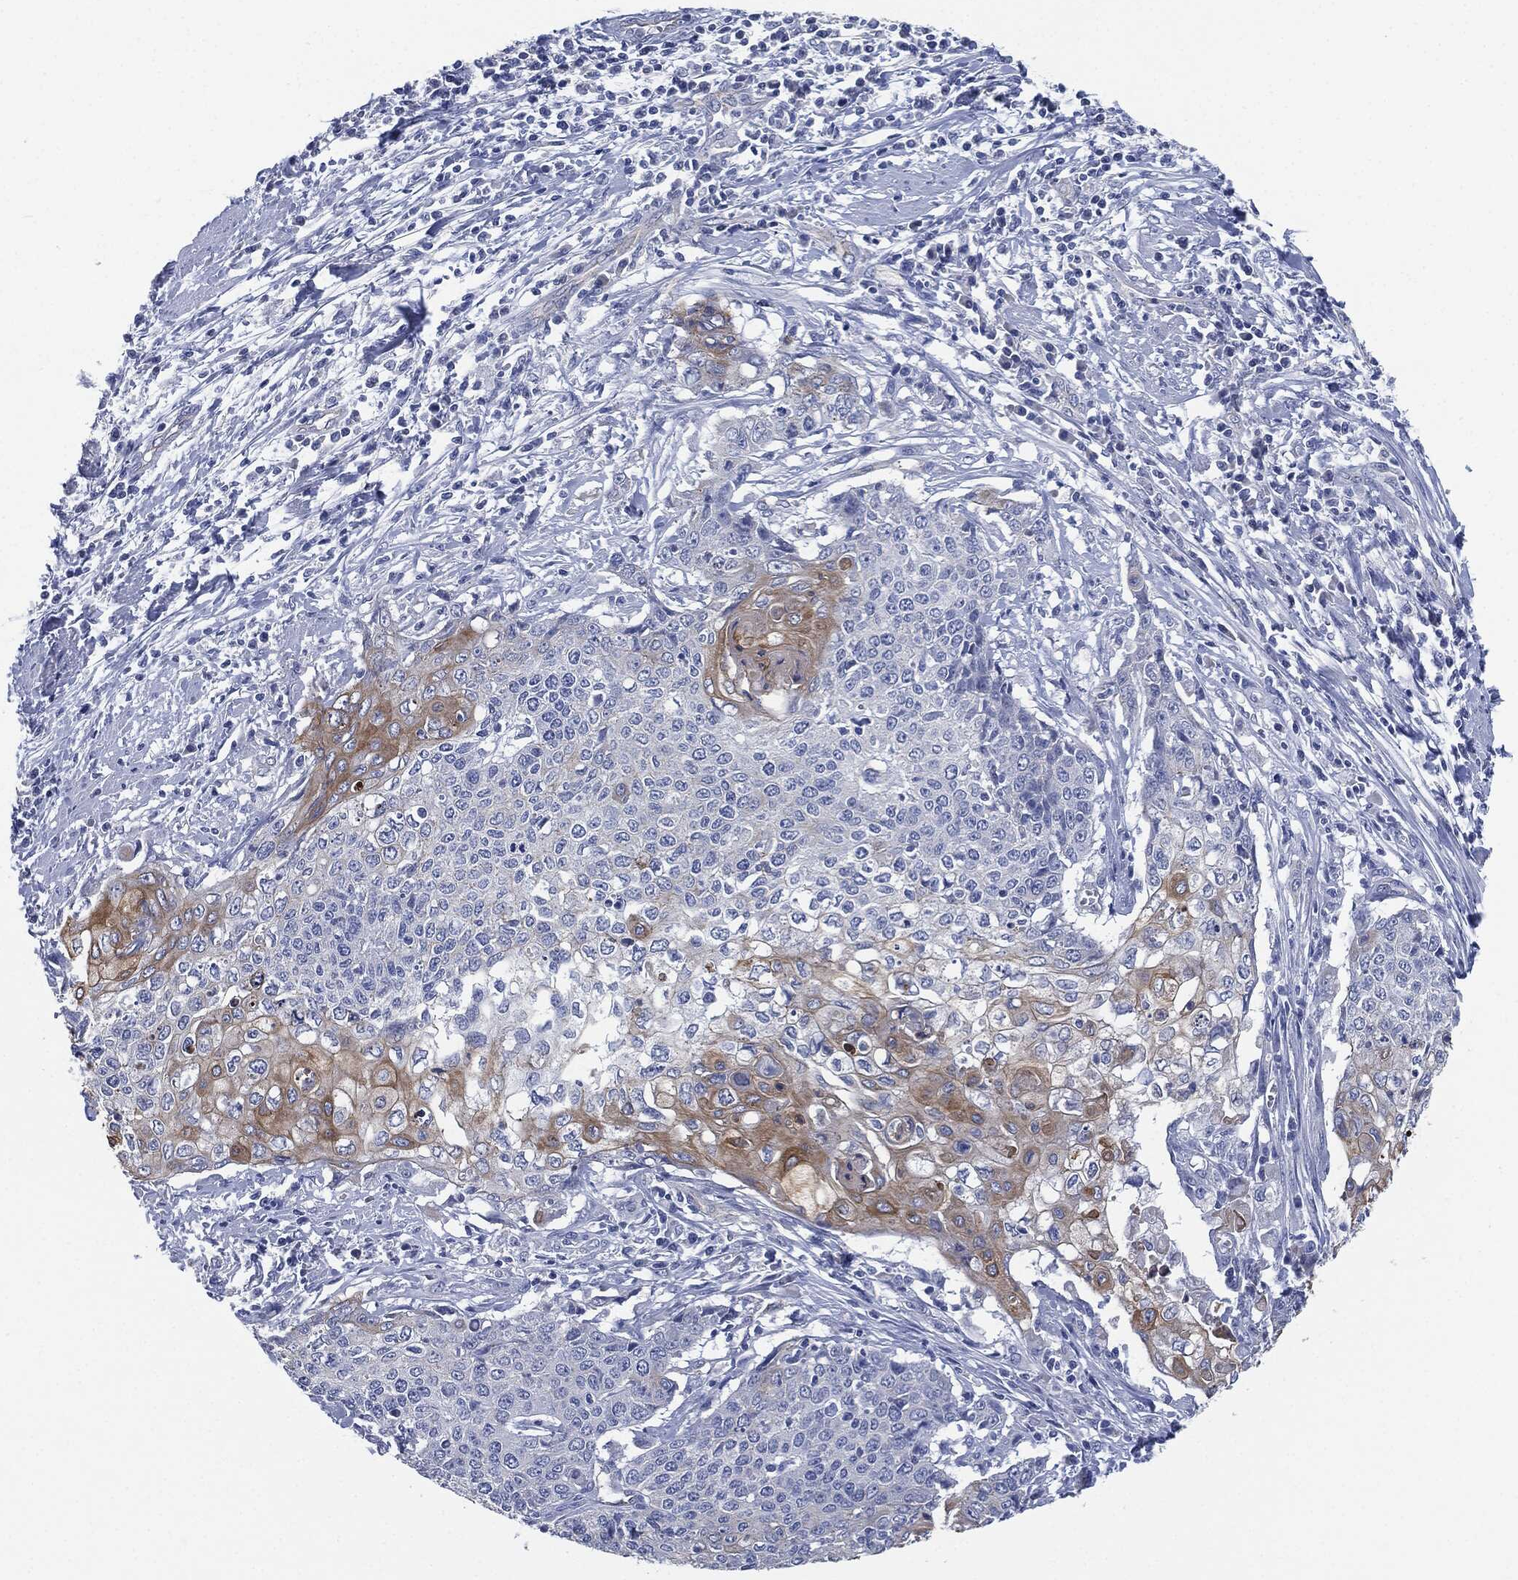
{"staining": {"intensity": "weak", "quantity": "<25%", "location": "cytoplasmic/membranous"}, "tissue": "cervical cancer", "cell_type": "Tumor cells", "image_type": "cancer", "snomed": [{"axis": "morphology", "description": "Squamous cell carcinoma, NOS"}, {"axis": "topography", "description": "Cervix"}], "caption": "Squamous cell carcinoma (cervical) was stained to show a protein in brown. There is no significant staining in tumor cells. Brightfield microscopy of immunohistochemistry stained with DAB (3,3'-diaminobenzidine) (brown) and hematoxylin (blue), captured at high magnification.", "gene": "SHROOM2", "patient": {"sex": "female", "age": 39}}